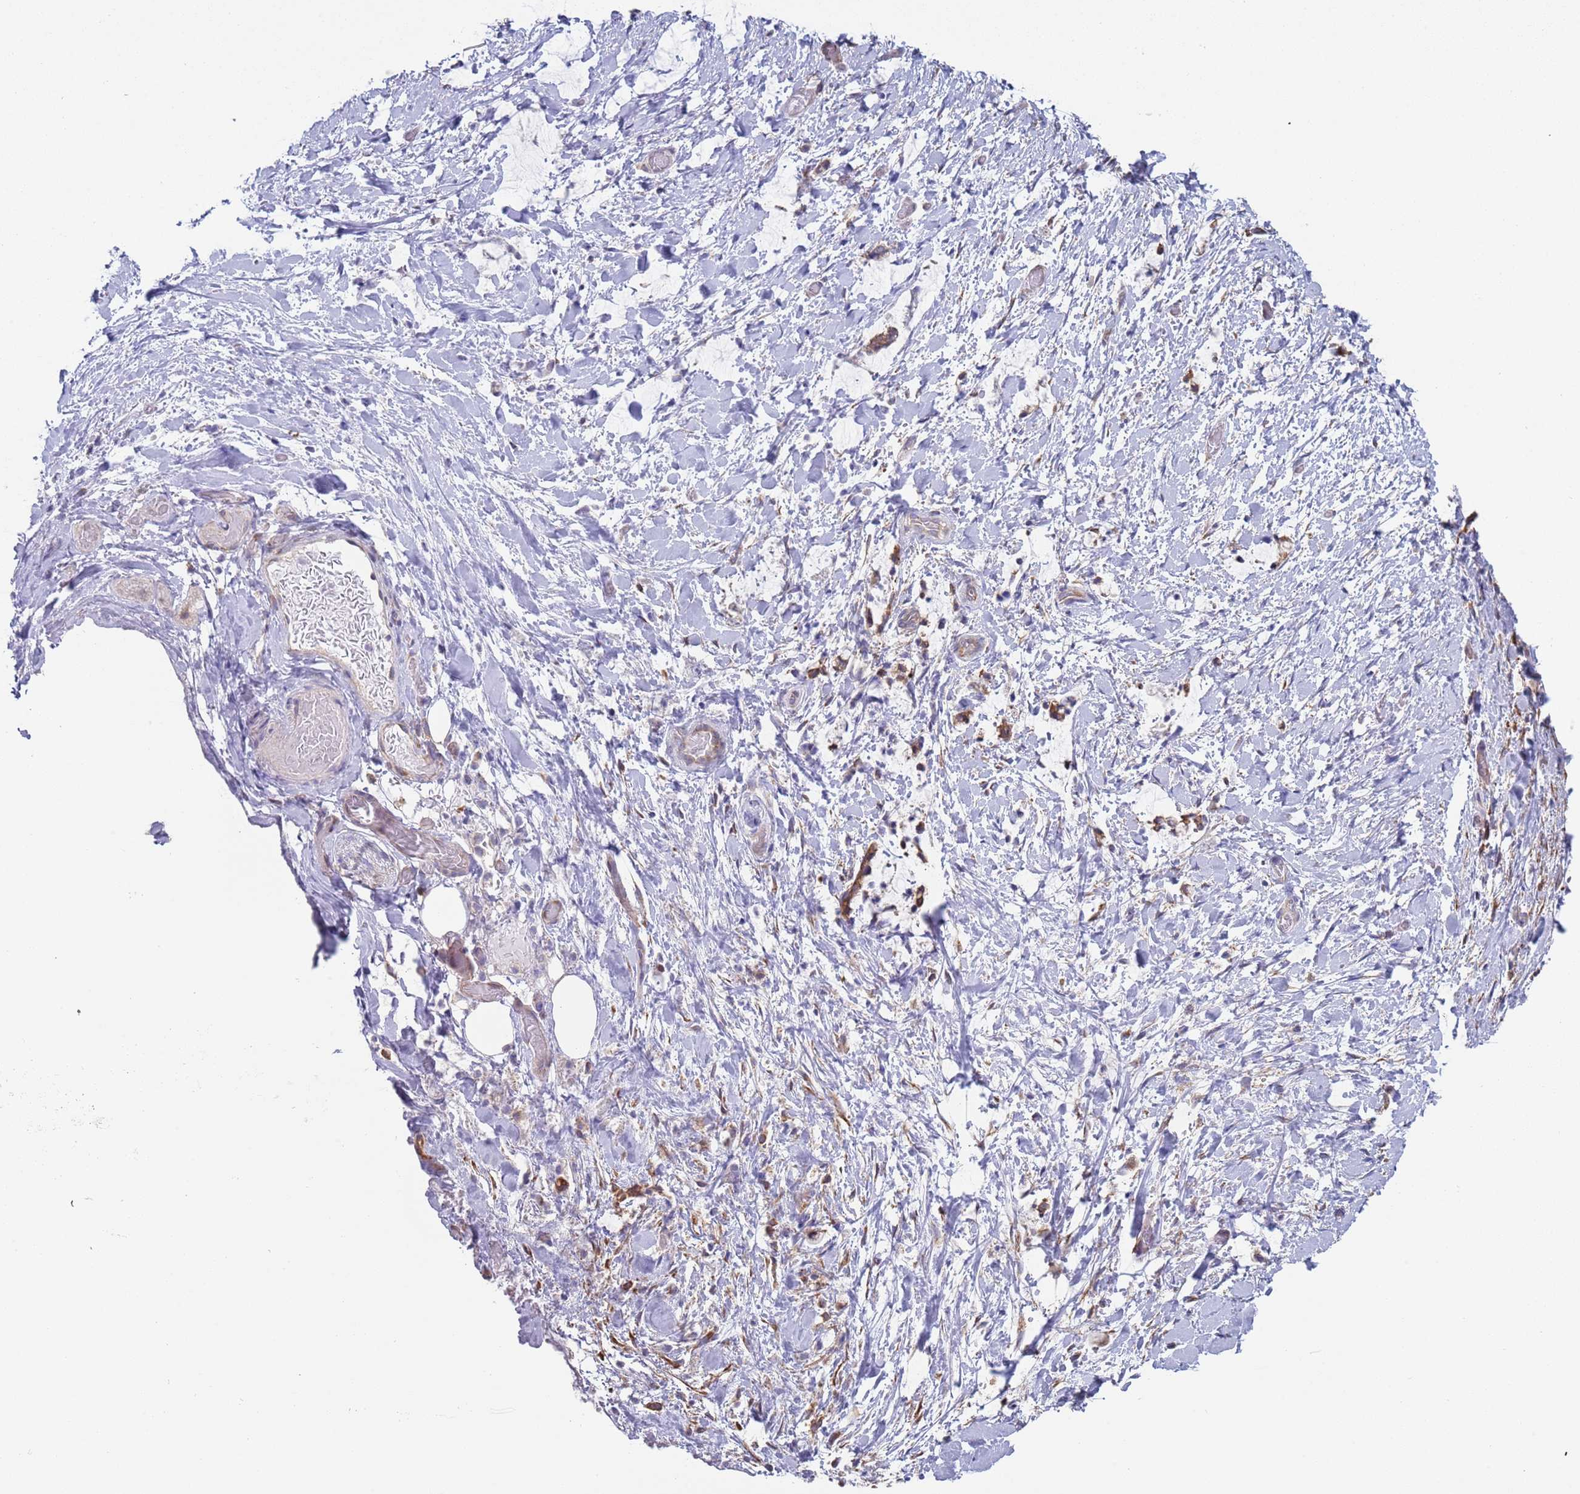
{"staining": {"intensity": "negative", "quantity": "none", "location": "none"}, "tissue": "smooth muscle", "cell_type": "Smooth muscle cells", "image_type": "normal", "snomed": [{"axis": "morphology", "description": "Normal tissue, NOS"}, {"axis": "morphology", "description": "Adenocarcinoma, NOS"}, {"axis": "topography", "description": "Colon"}, {"axis": "topography", "description": "Peripheral nerve tissue"}], "caption": "Immunohistochemistry of unremarkable human smooth muscle shows no staining in smooth muscle cells. (DAB (3,3'-diaminobenzidine) immunohistochemistry with hematoxylin counter stain).", "gene": "ENSG00000286098", "patient": {"sex": "male", "age": 14}}